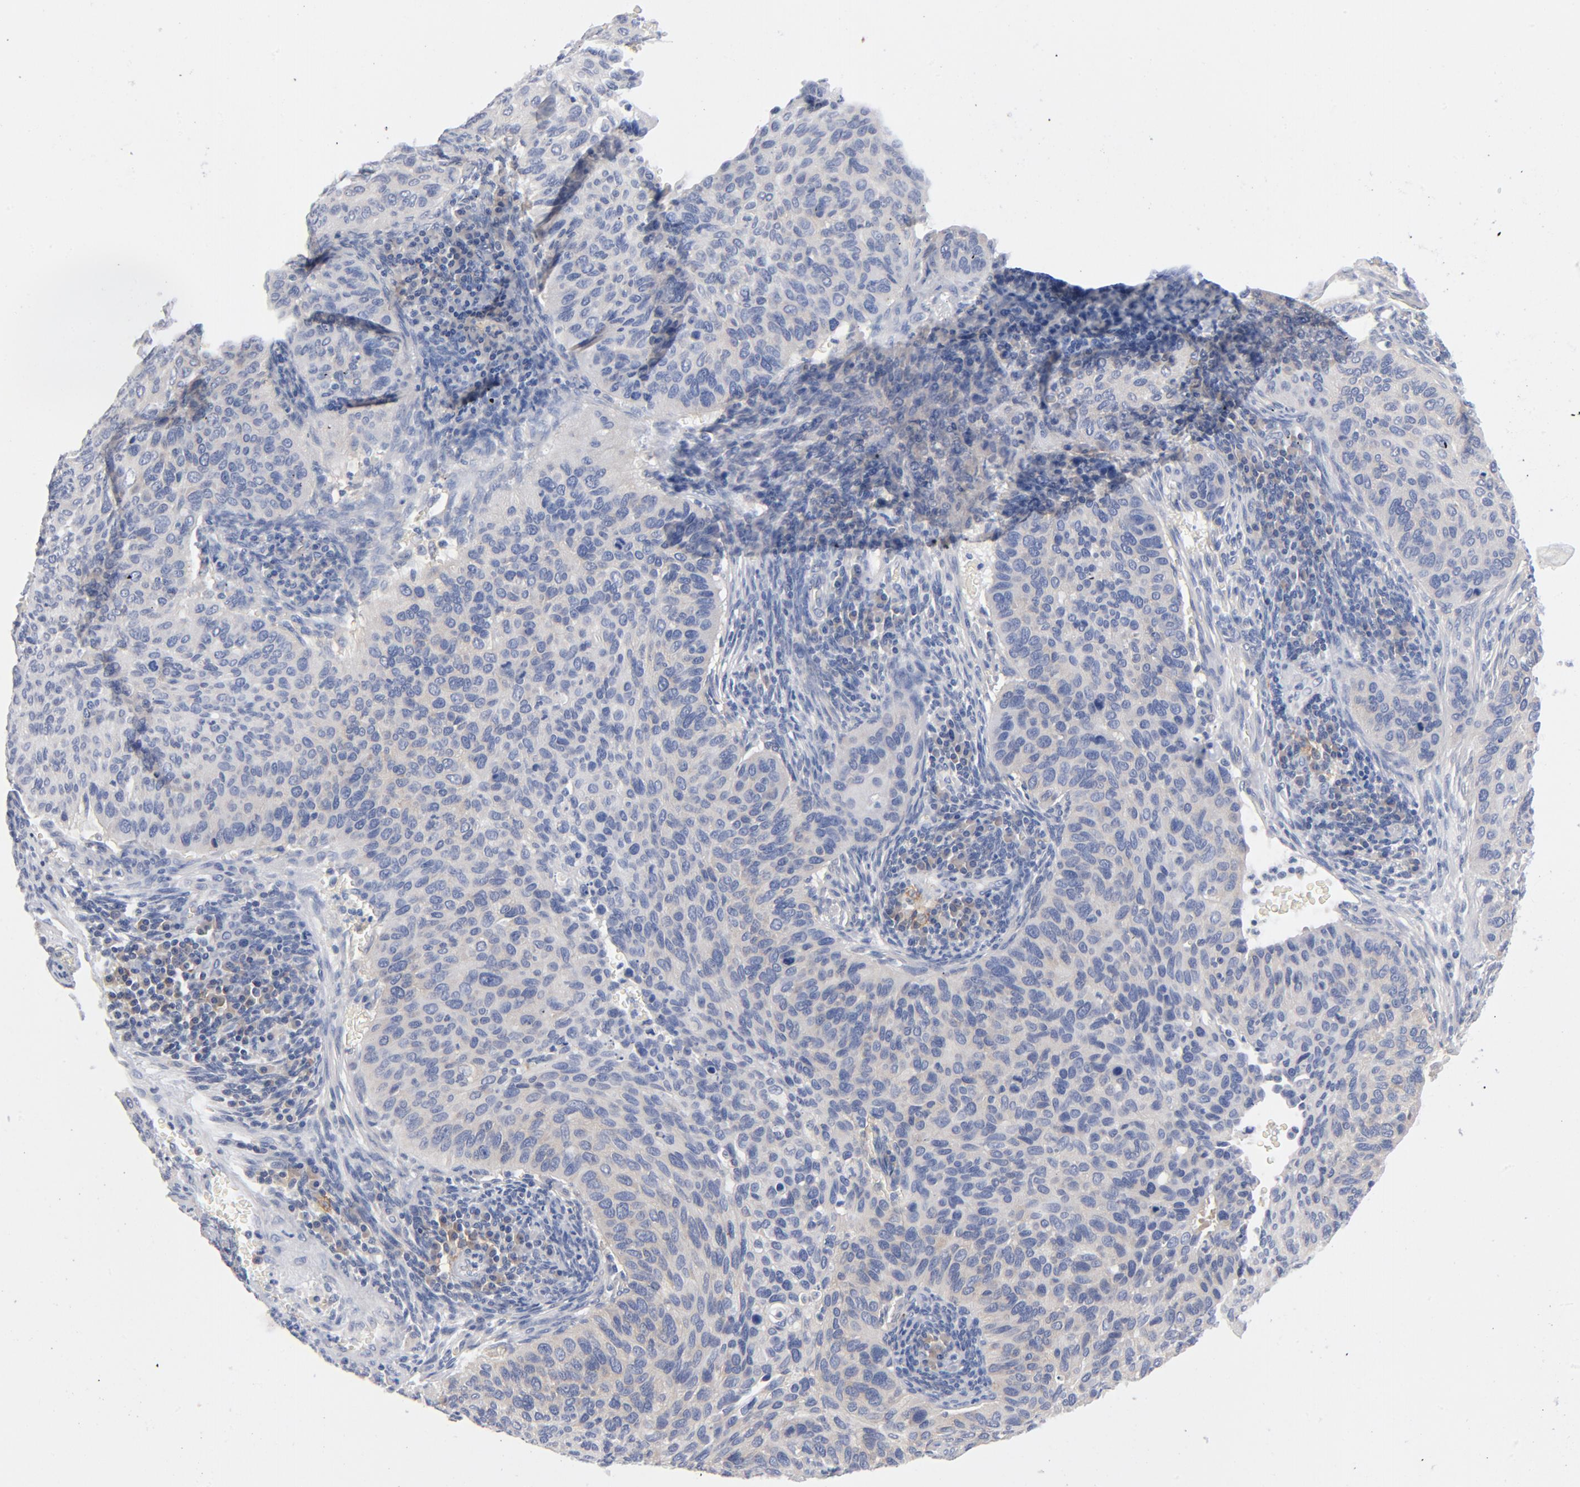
{"staining": {"intensity": "negative", "quantity": "none", "location": "none"}, "tissue": "cervical cancer", "cell_type": "Tumor cells", "image_type": "cancer", "snomed": [{"axis": "morphology", "description": "Adenocarcinoma, NOS"}, {"axis": "topography", "description": "Cervix"}], "caption": "Cervical cancer (adenocarcinoma) was stained to show a protein in brown. There is no significant staining in tumor cells. (Stains: DAB IHC with hematoxylin counter stain, Microscopy: brightfield microscopy at high magnification).", "gene": "CD86", "patient": {"sex": "female", "age": 29}}